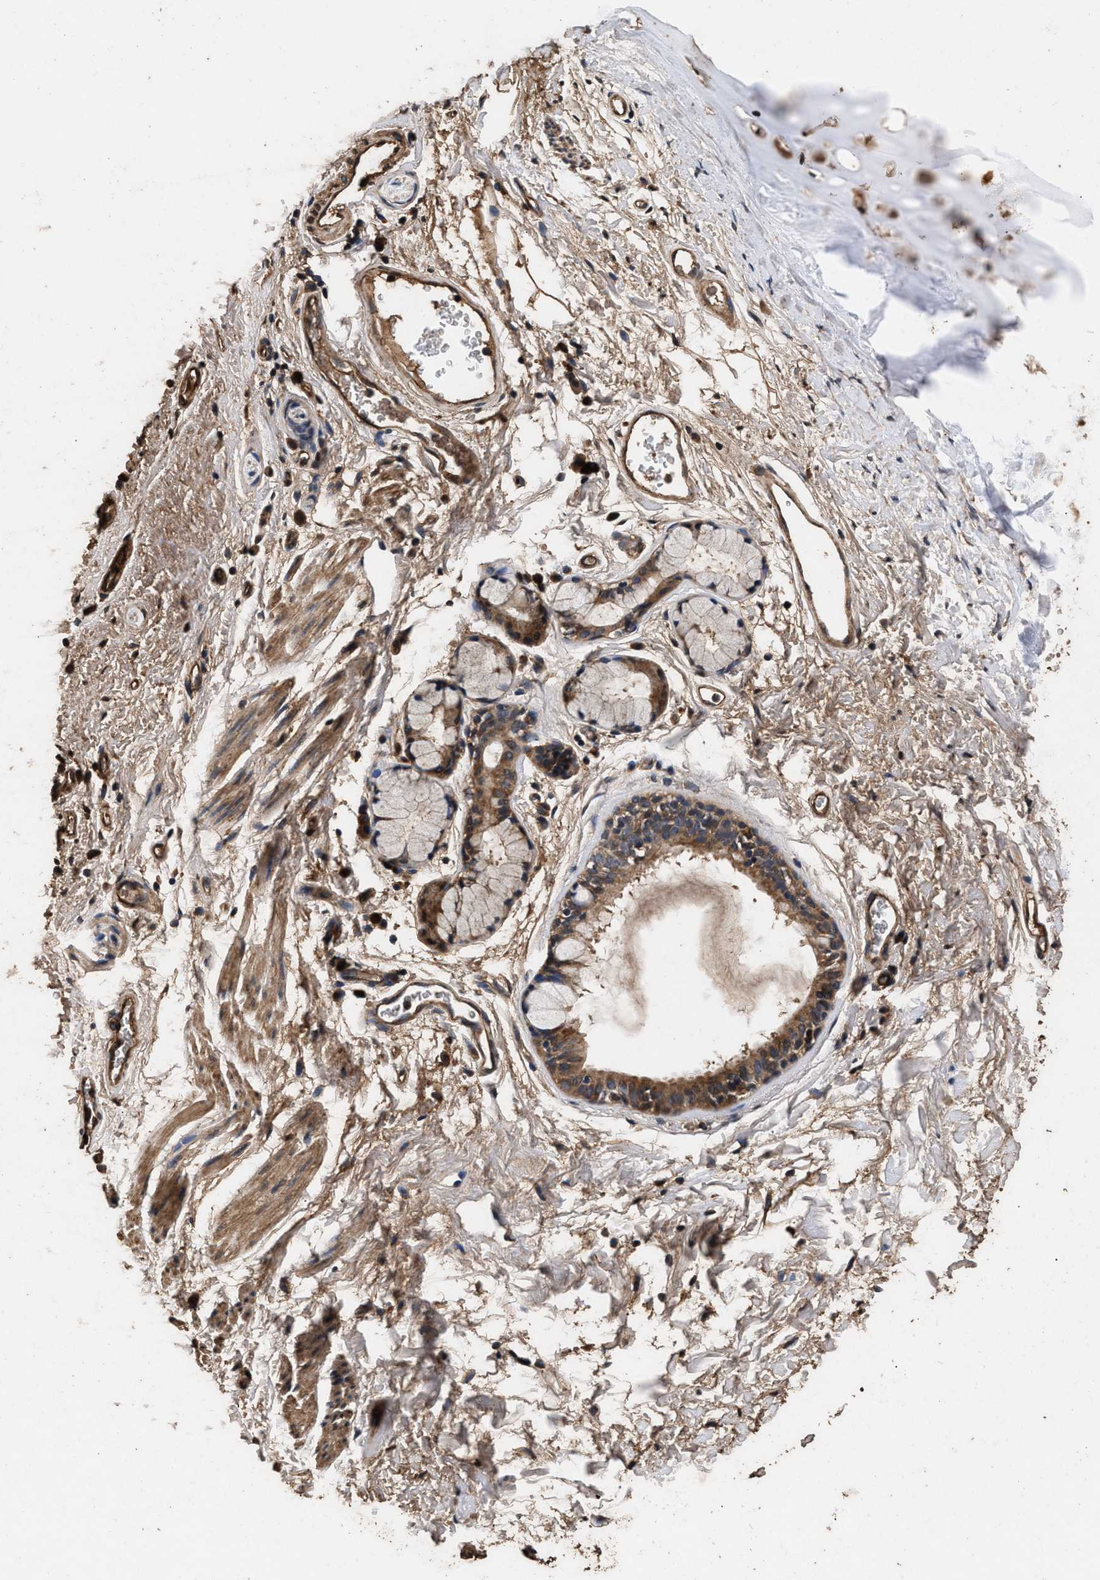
{"staining": {"intensity": "moderate", "quantity": ">75%", "location": "cytoplasmic/membranous"}, "tissue": "bronchus", "cell_type": "Respiratory epithelial cells", "image_type": "normal", "snomed": [{"axis": "morphology", "description": "Normal tissue, NOS"}, {"axis": "topography", "description": "Cartilage tissue"}, {"axis": "topography", "description": "Bronchus"}], "caption": "This histopathology image exhibits IHC staining of benign bronchus, with medium moderate cytoplasmic/membranous positivity in about >75% of respiratory epithelial cells.", "gene": "ENSG00000286112", "patient": {"sex": "female", "age": 53}}